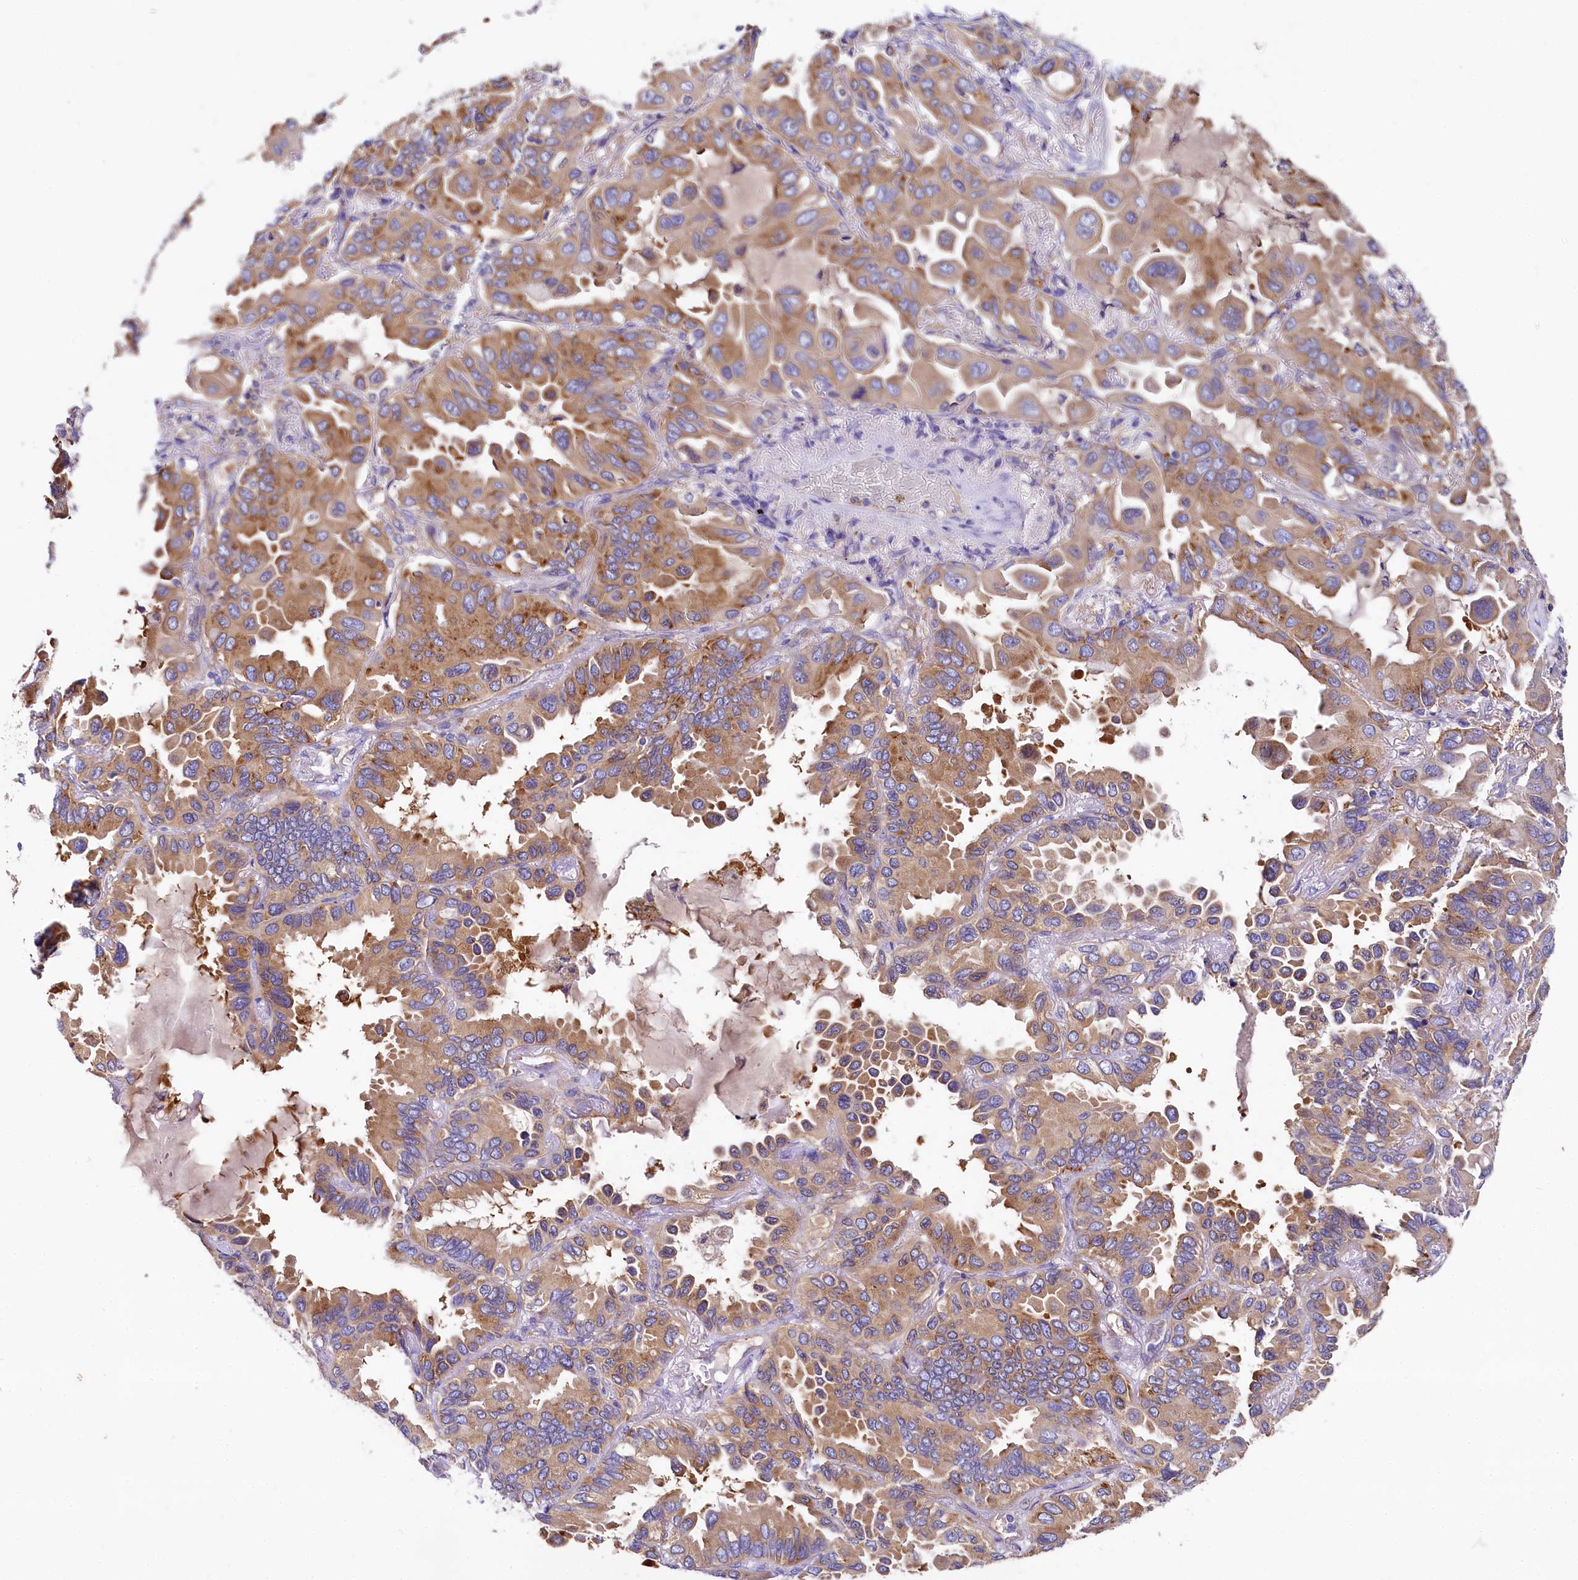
{"staining": {"intensity": "moderate", "quantity": ">75%", "location": "cytoplasmic/membranous"}, "tissue": "lung cancer", "cell_type": "Tumor cells", "image_type": "cancer", "snomed": [{"axis": "morphology", "description": "Adenocarcinoma, NOS"}, {"axis": "topography", "description": "Lung"}], "caption": "Tumor cells exhibit medium levels of moderate cytoplasmic/membranous positivity in about >75% of cells in adenocarcinoma (lung).", "gene": "QARS1", "patient": {"sex": "male", "age": 64}}